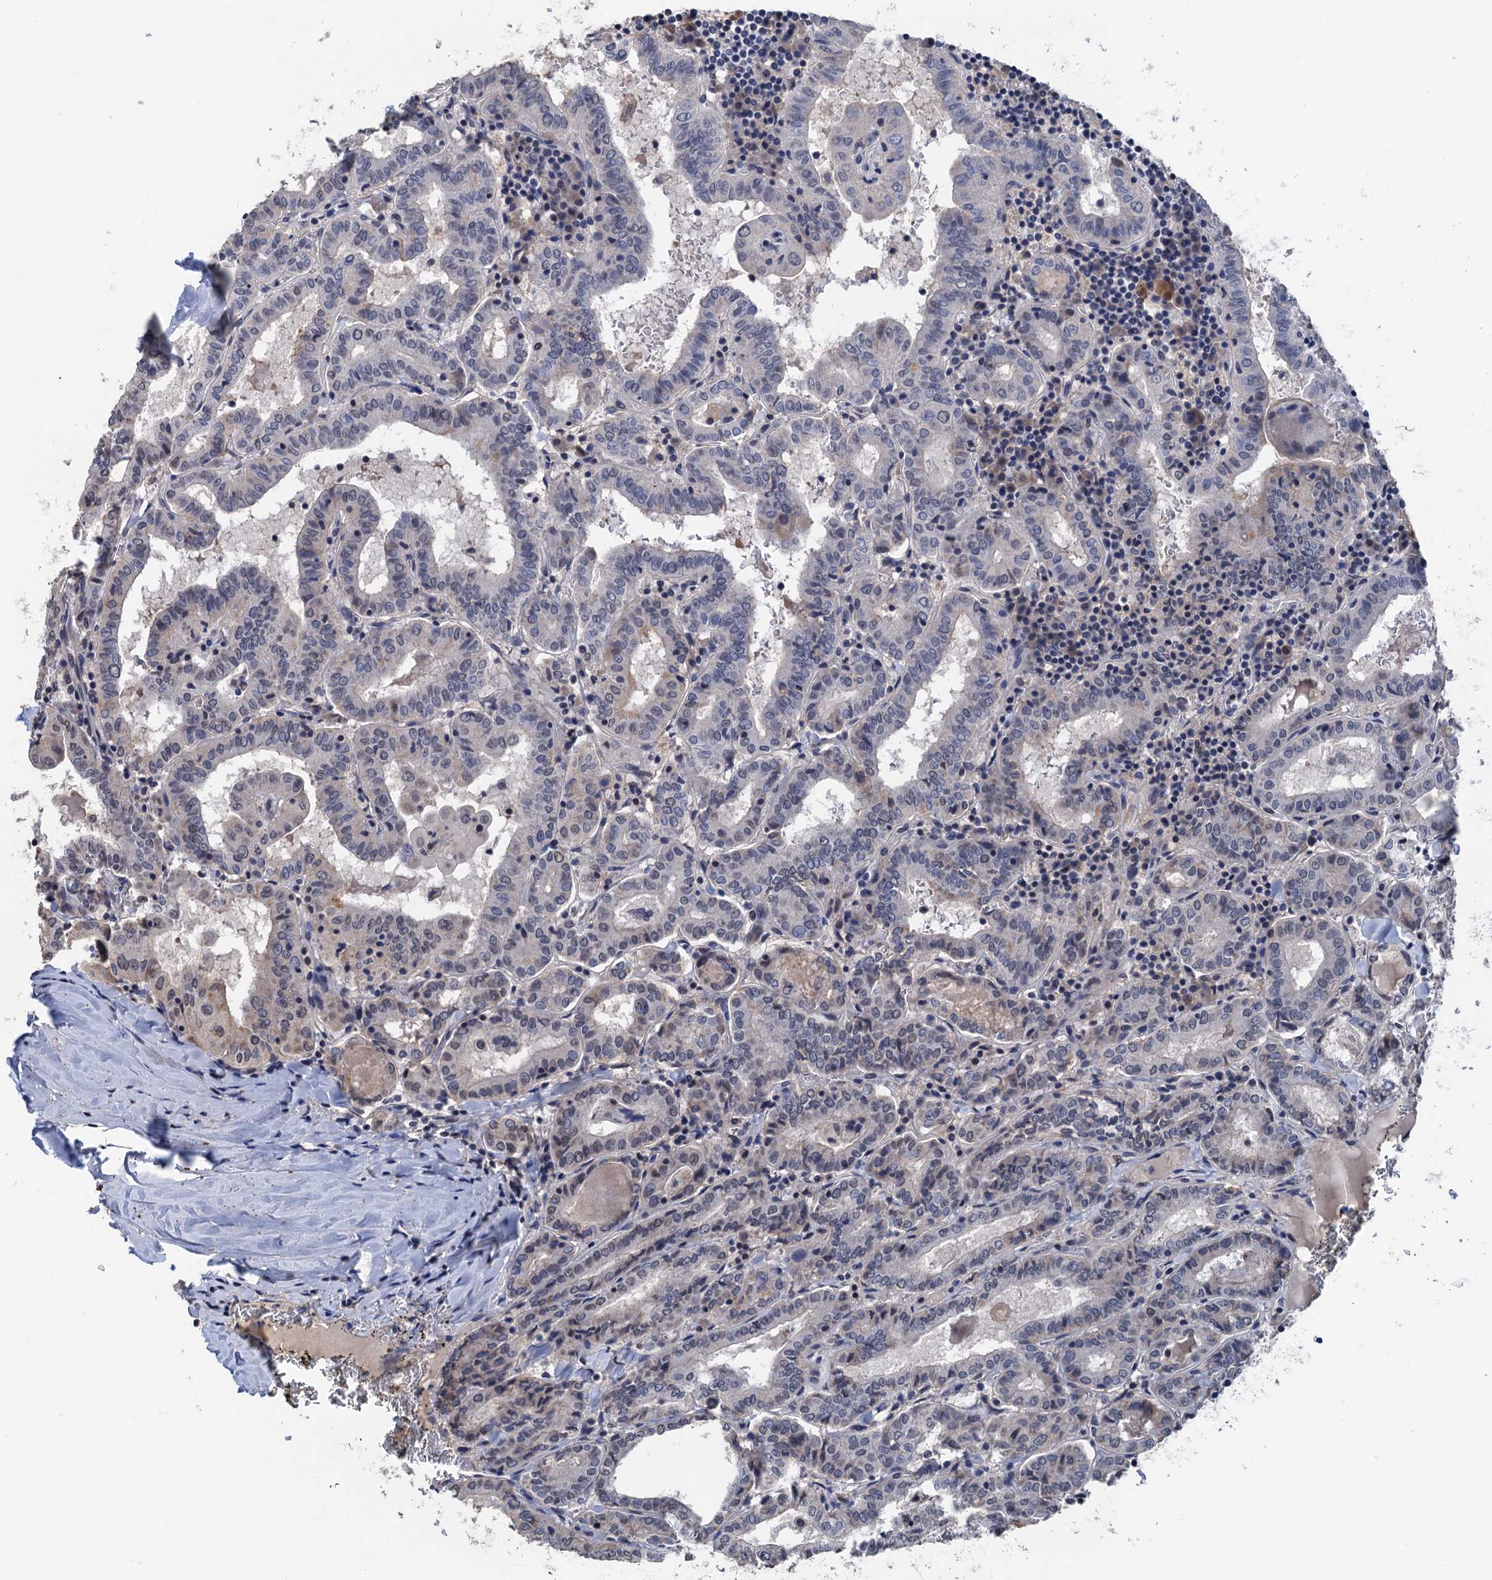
{"staining": {"intensity": "negative", "quantity": "none", "location": "none"}, "tissue": "thyroid cancer", "cell_type": "Tumor cells", "image_type": "cancer", "snomed": [{"axis": "morphology", "description": "Papillary adenocarcinoma, NOS"}, {"axis": "topography", "description": "Thyroid gland"}], "caption": "IHC photomicrograph of thyroid cancer stained for a protein (brown), which reveals no staining in tumor cells.", "gene": "ART5", "patient": {"sex": "female", "age": 72}}